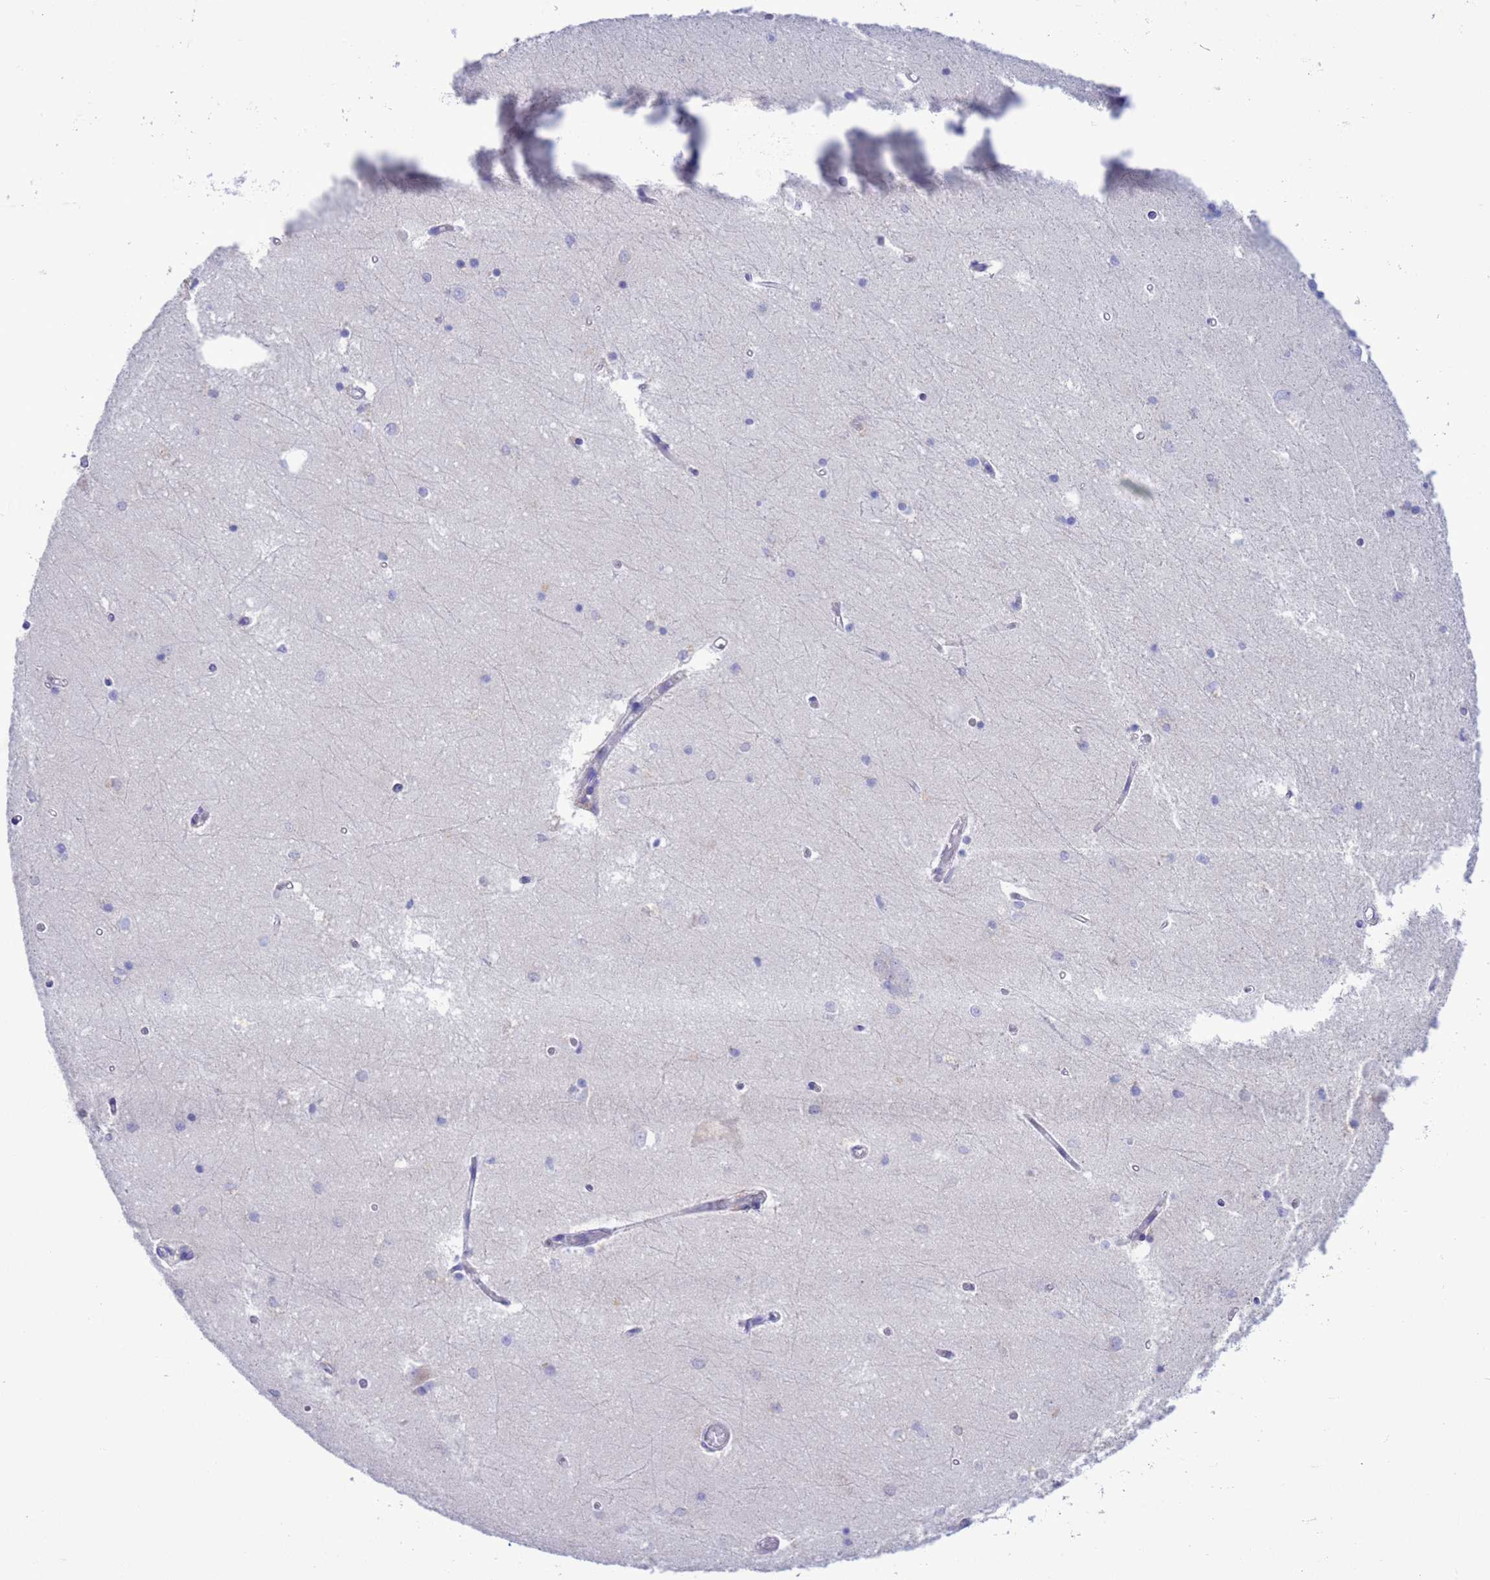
{"staining": {"intensity": "negative", "quantity": "none", "location": "none"}, "tissue": "hippocampus", "cell_type": "Glial cells", "image_type": "normal", "snomed": [{"axis": "morphology", "description": "Normal tissue, NOS"}, {"axis": "topography", "description": "Hippocampus"}], "caption": "A high-resolution image shows immunohistochemistry (IHC) staining of unremarkable hippocampus, which displays no significant staining in glial cells. (Brightfield microscopy of DAB IHC at high magnification).", "gene": "GSTM1", "patient": {"sex": "male", "age": 45}}